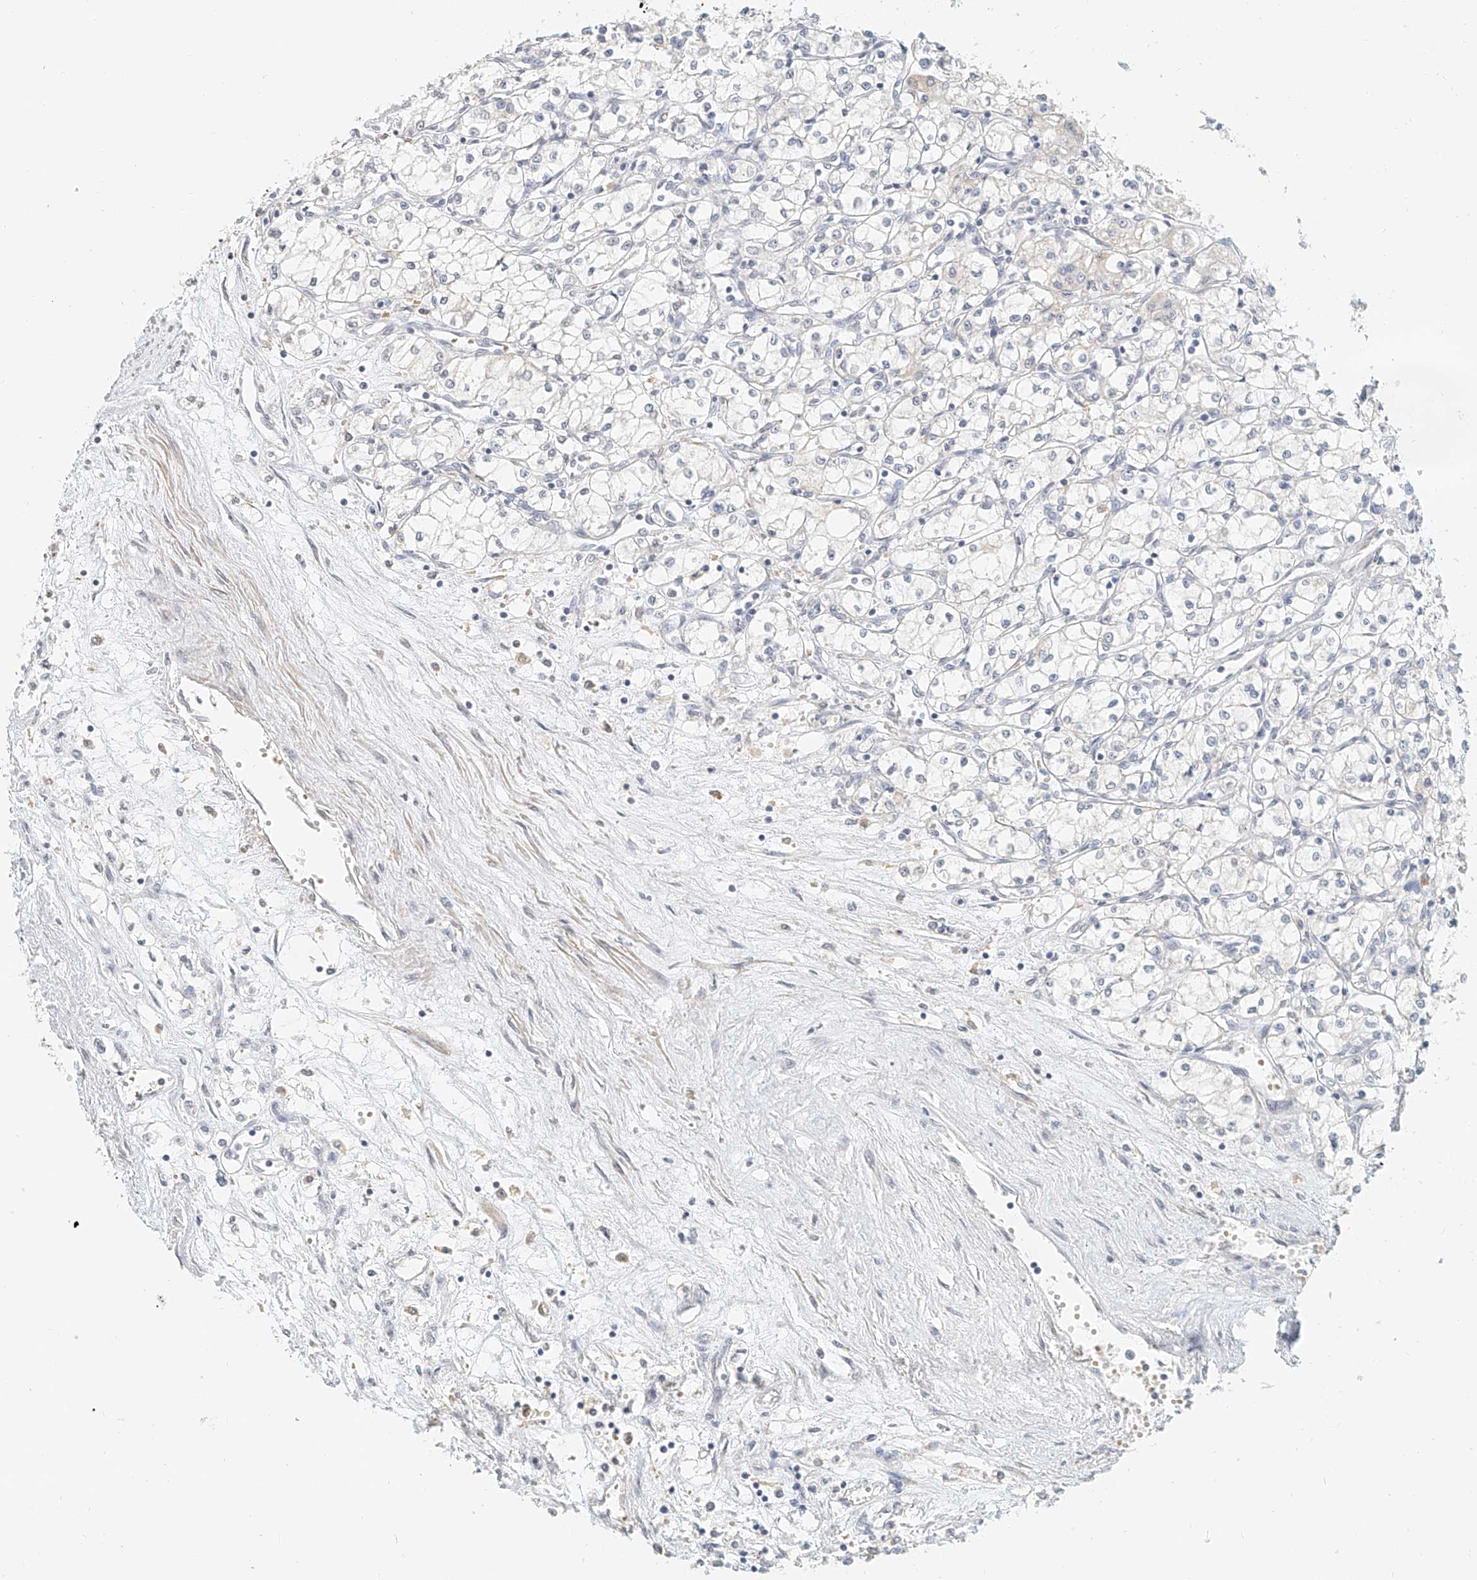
{"staining": {"intensity": "negative", "quantity": "none", "location": "none"}, "tissue": "renal cancer", "cell_type": "Tumor cells", "image_type": "cancer", "snomed": [{"axis": "morphology", "description": "Adenocarcinoma, NOS"}, {"axis": "topography", "description": "Kidney"}], "caption": "Tumor cells show no significant protein expression in adenocarcinoma (renal). (Brightfield microscopy of DAB (3,3'-diaminobenzidine) immunohistochemistry (IHC) at high magnification).", "gene": "CXorf58", "patient": {"sex": "male", "age": 59}}